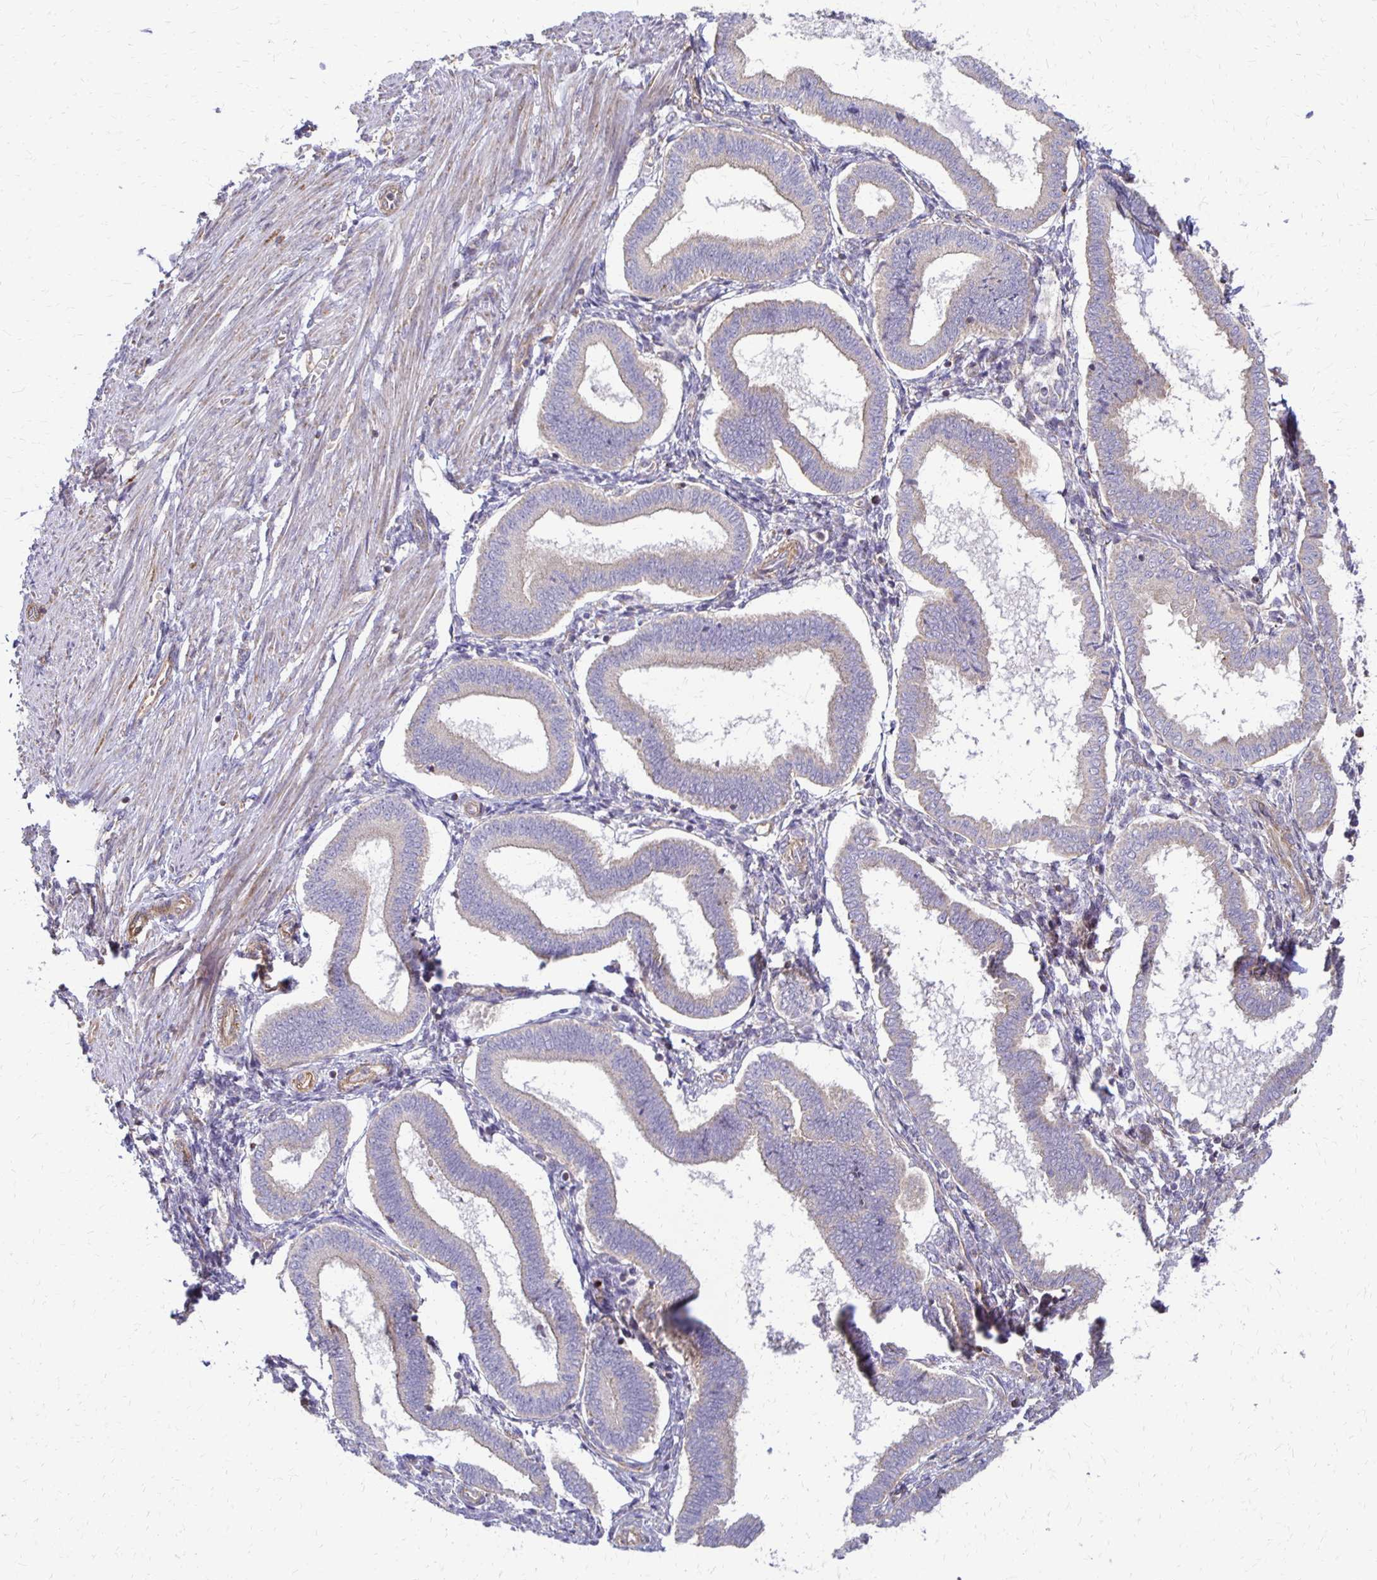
{"staining": {"intensity": "weak", "quantity": "25%-75%", "location": "cytoplasmic/membranous"}, "tissue": "endometrium", "cell_type": "Cells in endometrial stroma", "image_type": "normal", "snomed": [{"axis": "morphology", "description": "Normal tissue, NOS"}, {"axis": "topography", "description": "Endometrium"}], "caption": "A photomicrograph of human endometrium stained for a protein demonstrates weak cytoplasmic/membranous brown staining in cells in endometrial stroma. (IHC, brightfield microscopy, high magnification).", "gene": "EIF4EBP2", "patient": {"sex": "female", "age": 24}}